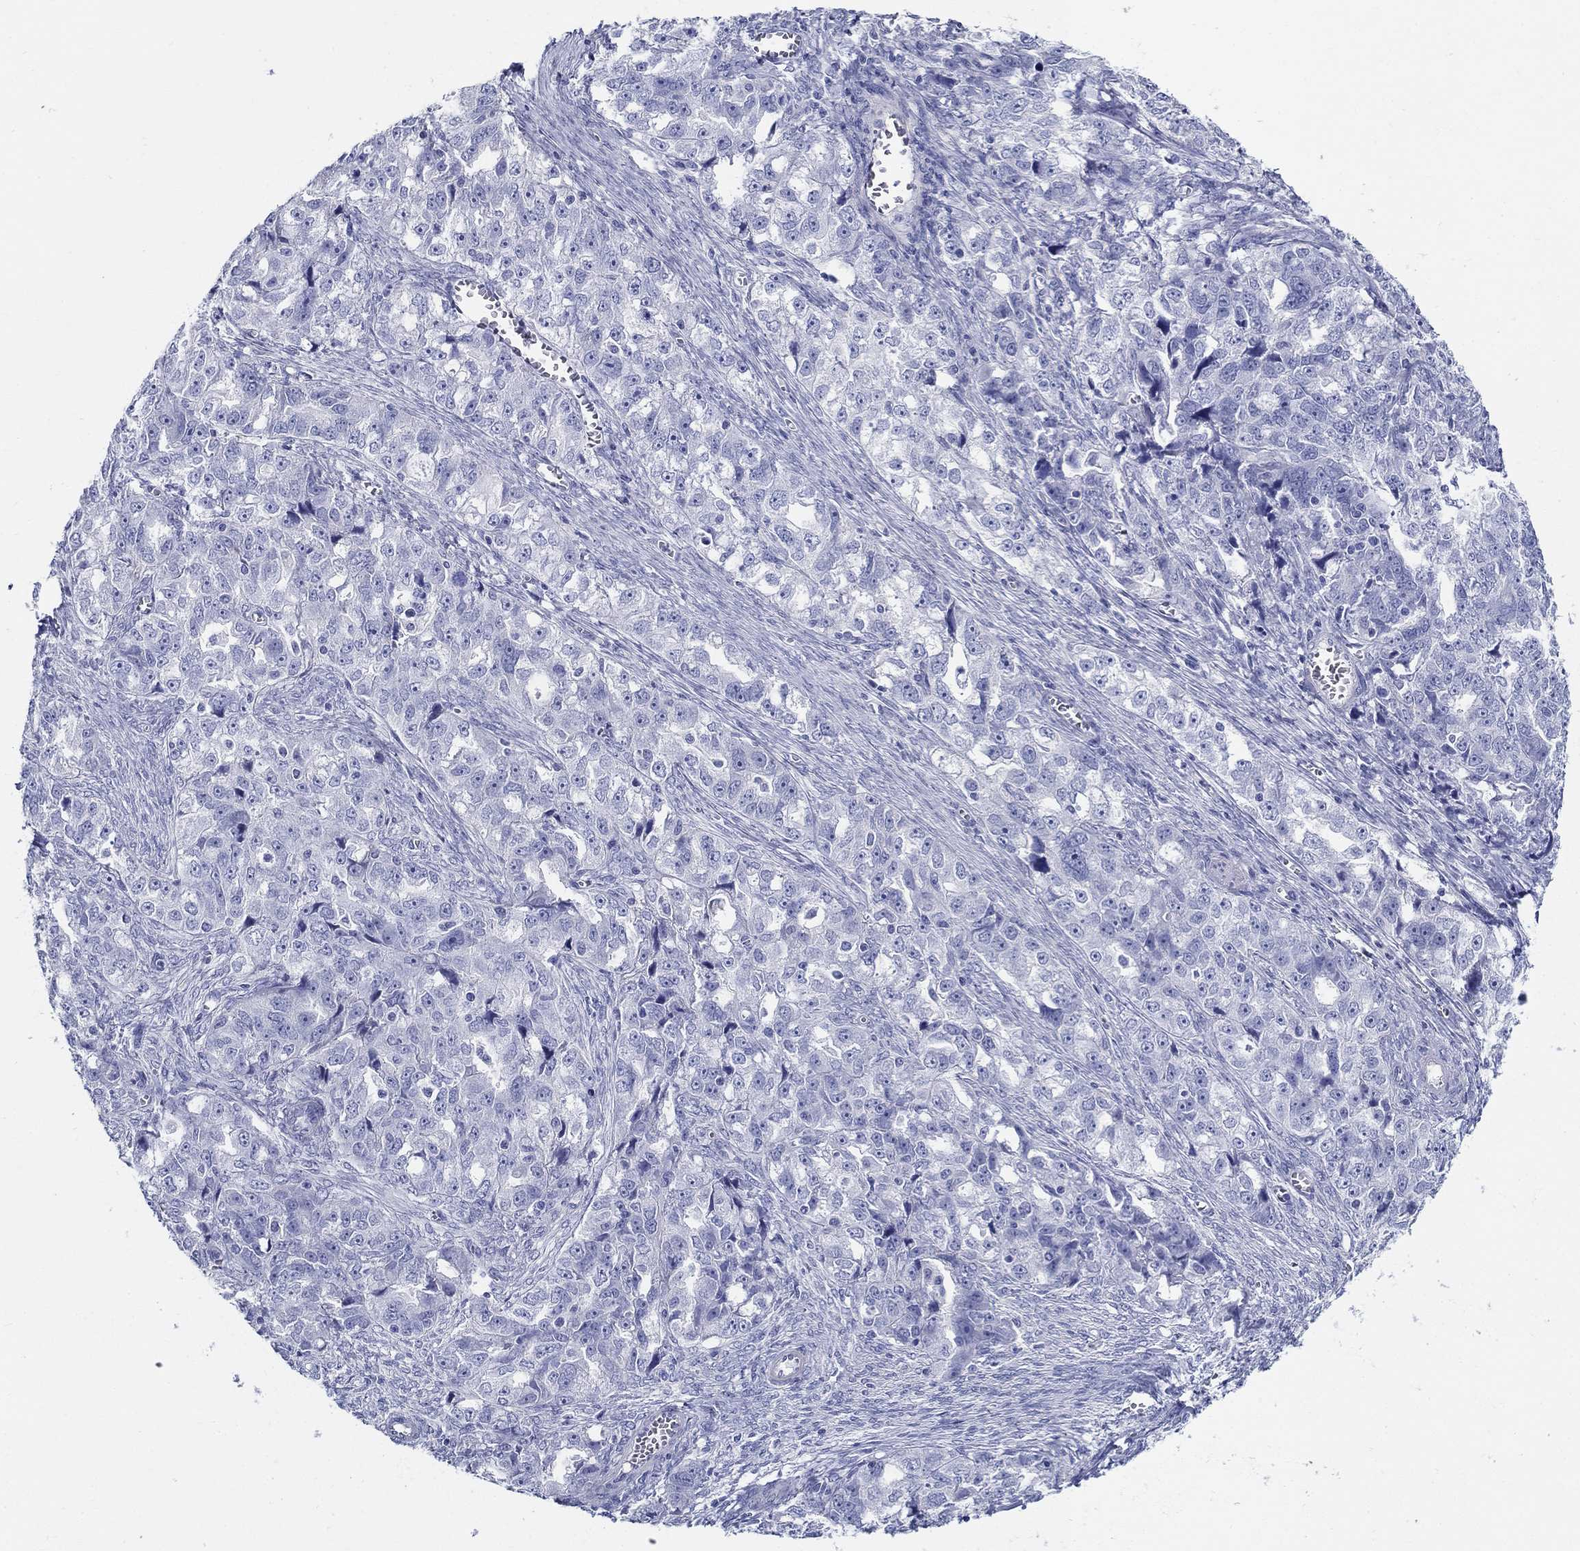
{"staining": {"intensity": "negative", "quantity": "none", "location": "none"}, "tissue": "ovarian cancer", "cell_type": "Tumor cells", "image_type": "cancer", "snomed": [{"axis": "morphology", "description": "Cystadenocarcinoma, serous, NOS"}, {"axis": "topography", "description": "Ovary"}], "caption": "The immunohistochemistry (IHC) photomicrograph has no significant staining in tumor cells of serous cystadenocarcinoma (ovarian) tissue.", "gene": "CRYGS", "patient": {"sex": "female", "age": 51}}